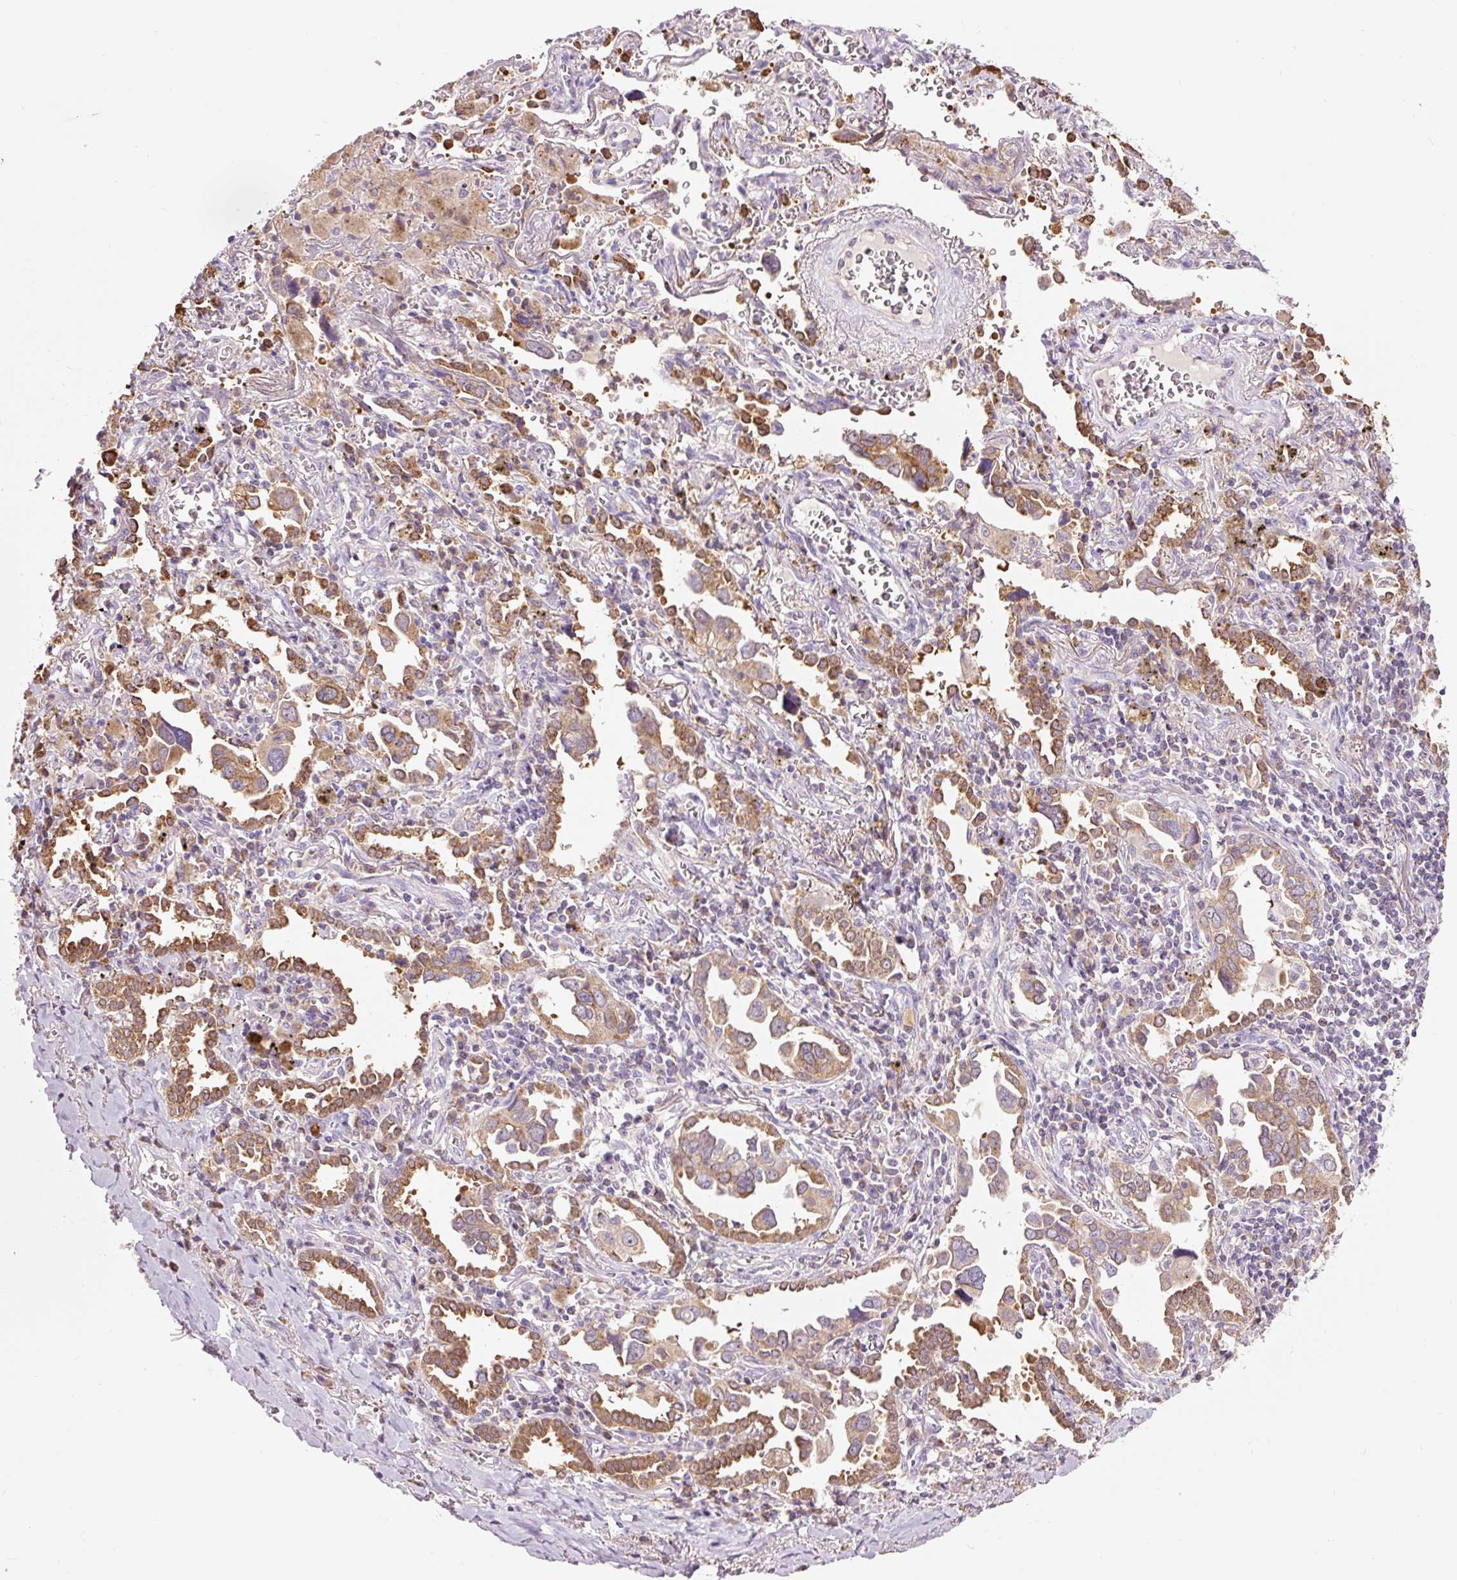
{"staining": {"intensity": "moderate", "quantity": "25%-75%", "location": "cytoplasmic/membranous"}, "tissue": "lung cancer", "cell_type": "Tumor cells", "image_type": "cancer", "snomed": [{"axis": "morphology", "description": "Adenocarcinoma, NOS"}, {"axis": "topography", "description": "Lung"}], "caption": "This is a micrograph of IHC staining of lung cancer (adenocarcinoma), which shows moderate staining in the cytoplasmic/membranous of tumor cells.", "gene": "PRDX5", "patient": {"sex": "male", "age": 76}}